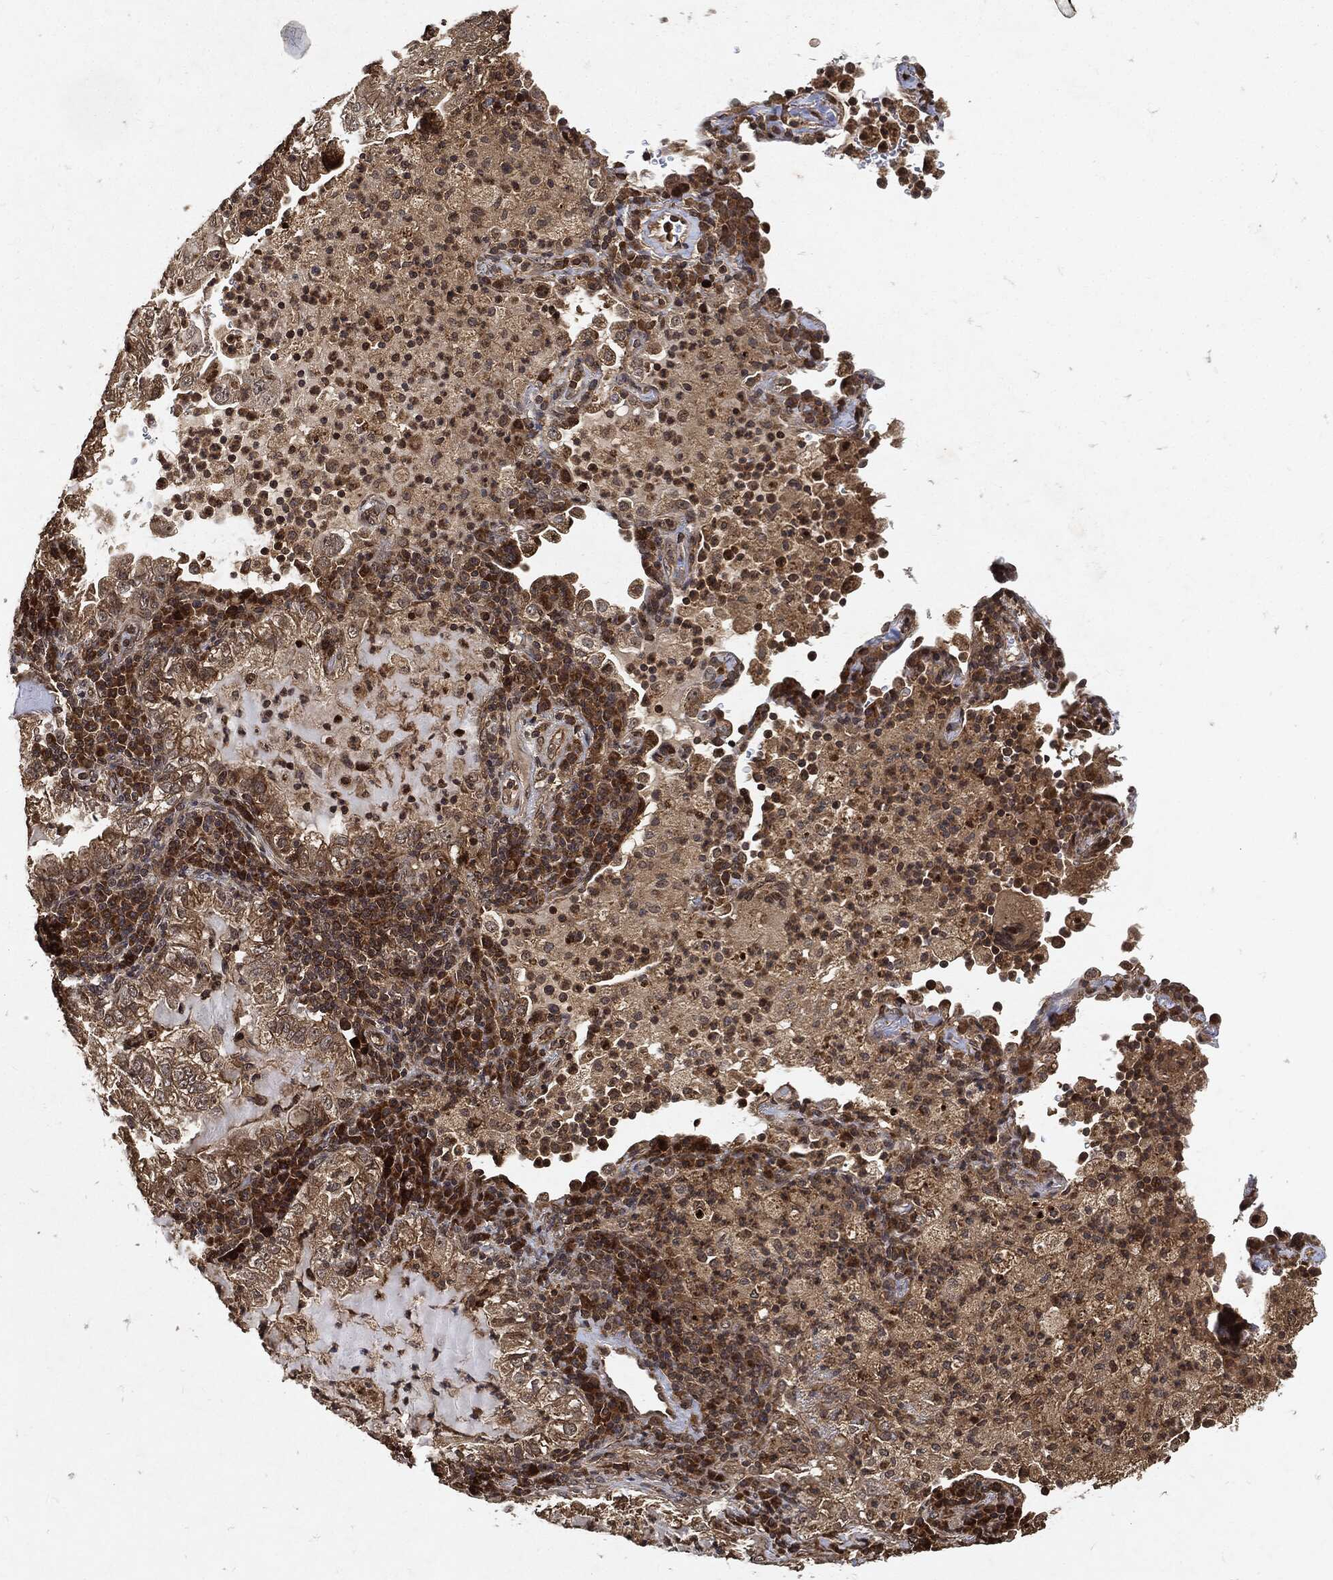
{"staining": {"intensity": "moderate", "quantity": ">75%", "location": "cytoplasmic/membranous"}, "tissue": "lung cancer", "cell_type": "Tumor cells", "image_type": "cancer", "snomed": [{"axis": "morphology", "description": "Adenocarcinoma, NOS"}, {"axis": "topography", "description": "Lung"}], "caption": "A histopathology image showing moderate cytoplasmic/membranous positivity in about >75% of tumor cells in adenocarcinoma (lung), as visualized by brown immunohistochemical staining.", "gene": "ZNF226", "patient": {"sex": "female", "age": 73}}